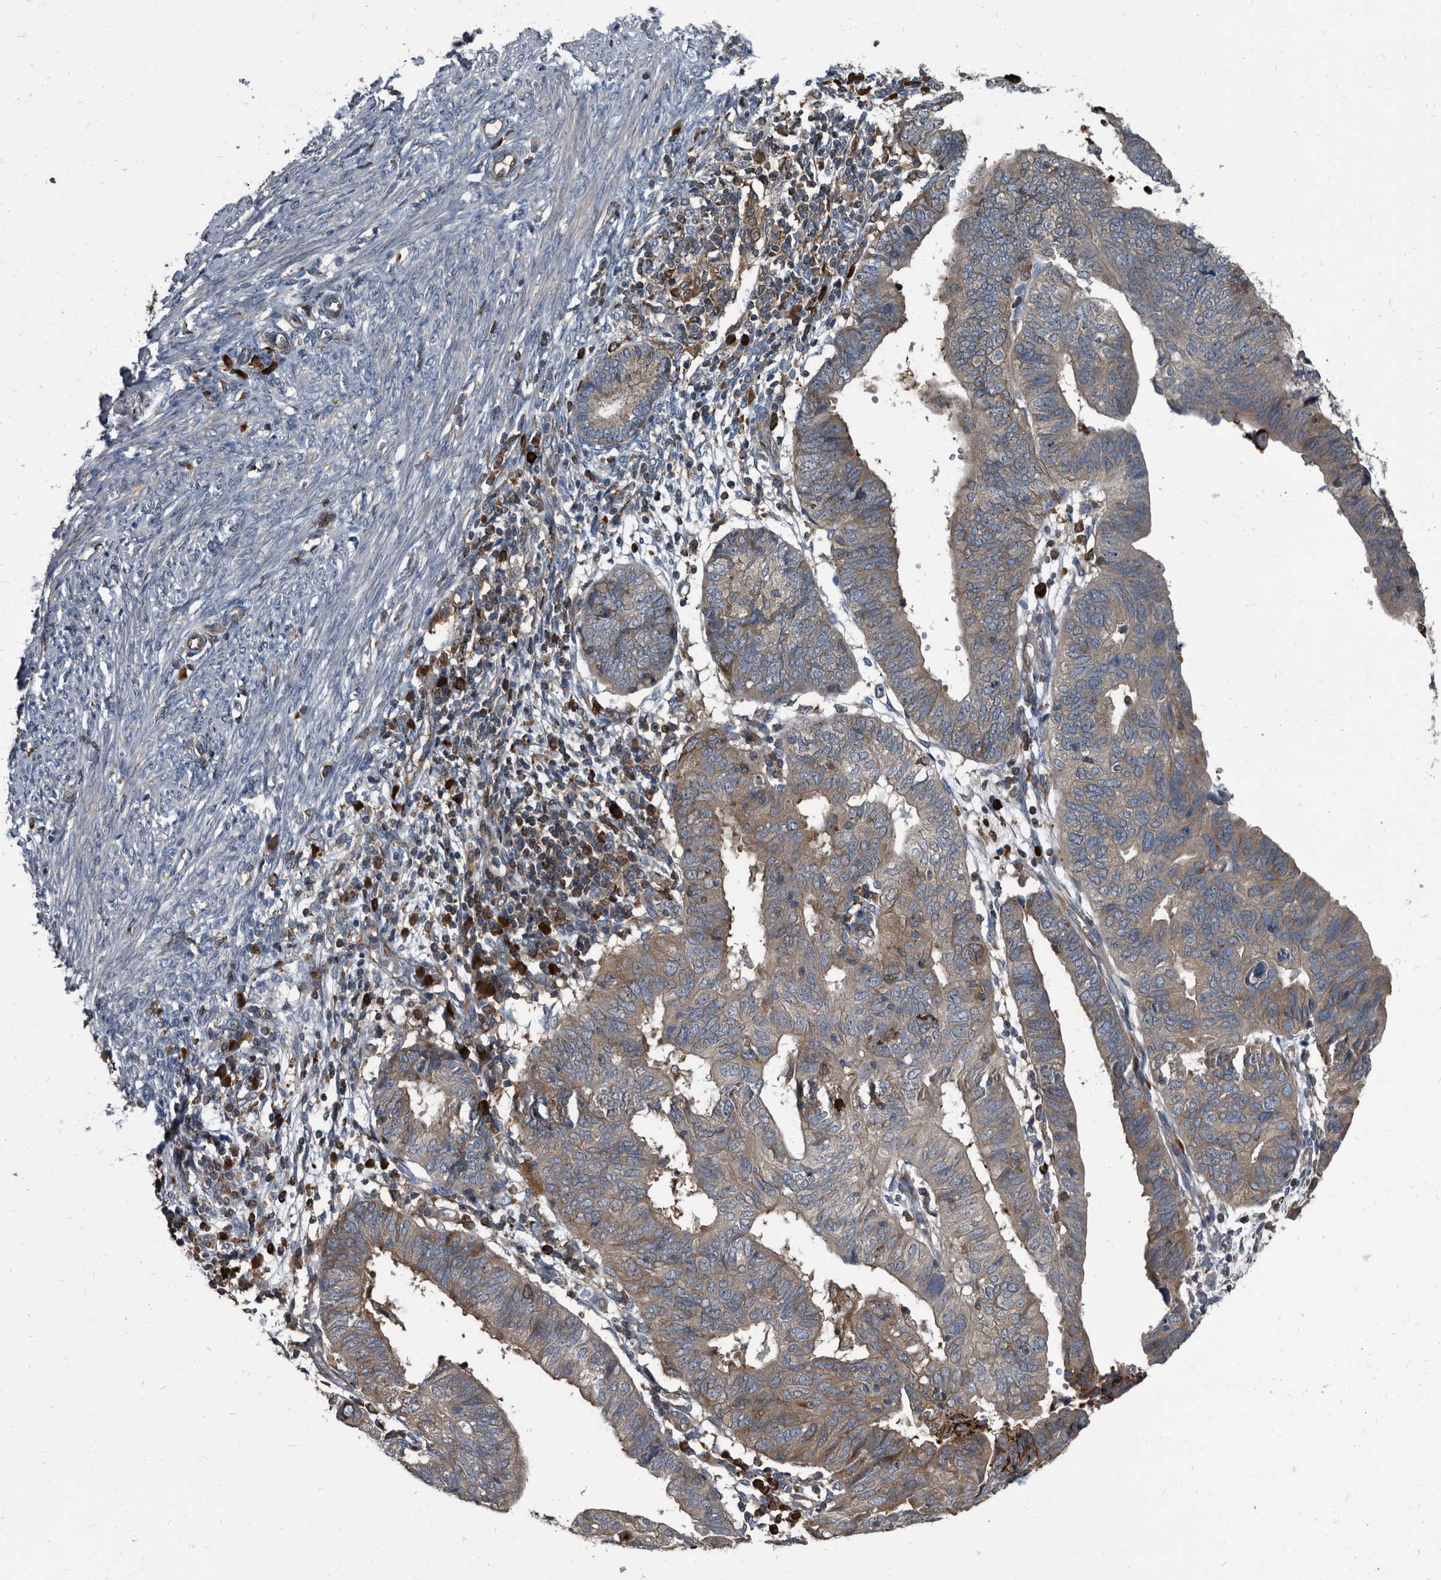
{"staining": {"intensity": "weak", "quantity": "25%-75%", "location": "cytoplasmic/membranous"}, "tissue": "endometrial cancer", "cell_type": "Tumor cells", "image_type": "cancer", "snomed": [{"axis": "morphology", "description": "Adenocarcinoma, NOS"}, {"axis": "topography", "description": "Uterus"}], "caption": "Human endometrial cancer (adenocarcinoma) stained for a protein (brown) exhibits weak cytoplasmic/membranous positive positivity in about 25%-75% of tumor cells.", "gene": "CDV3", "patient": {"sex": "female", "age": 77}}